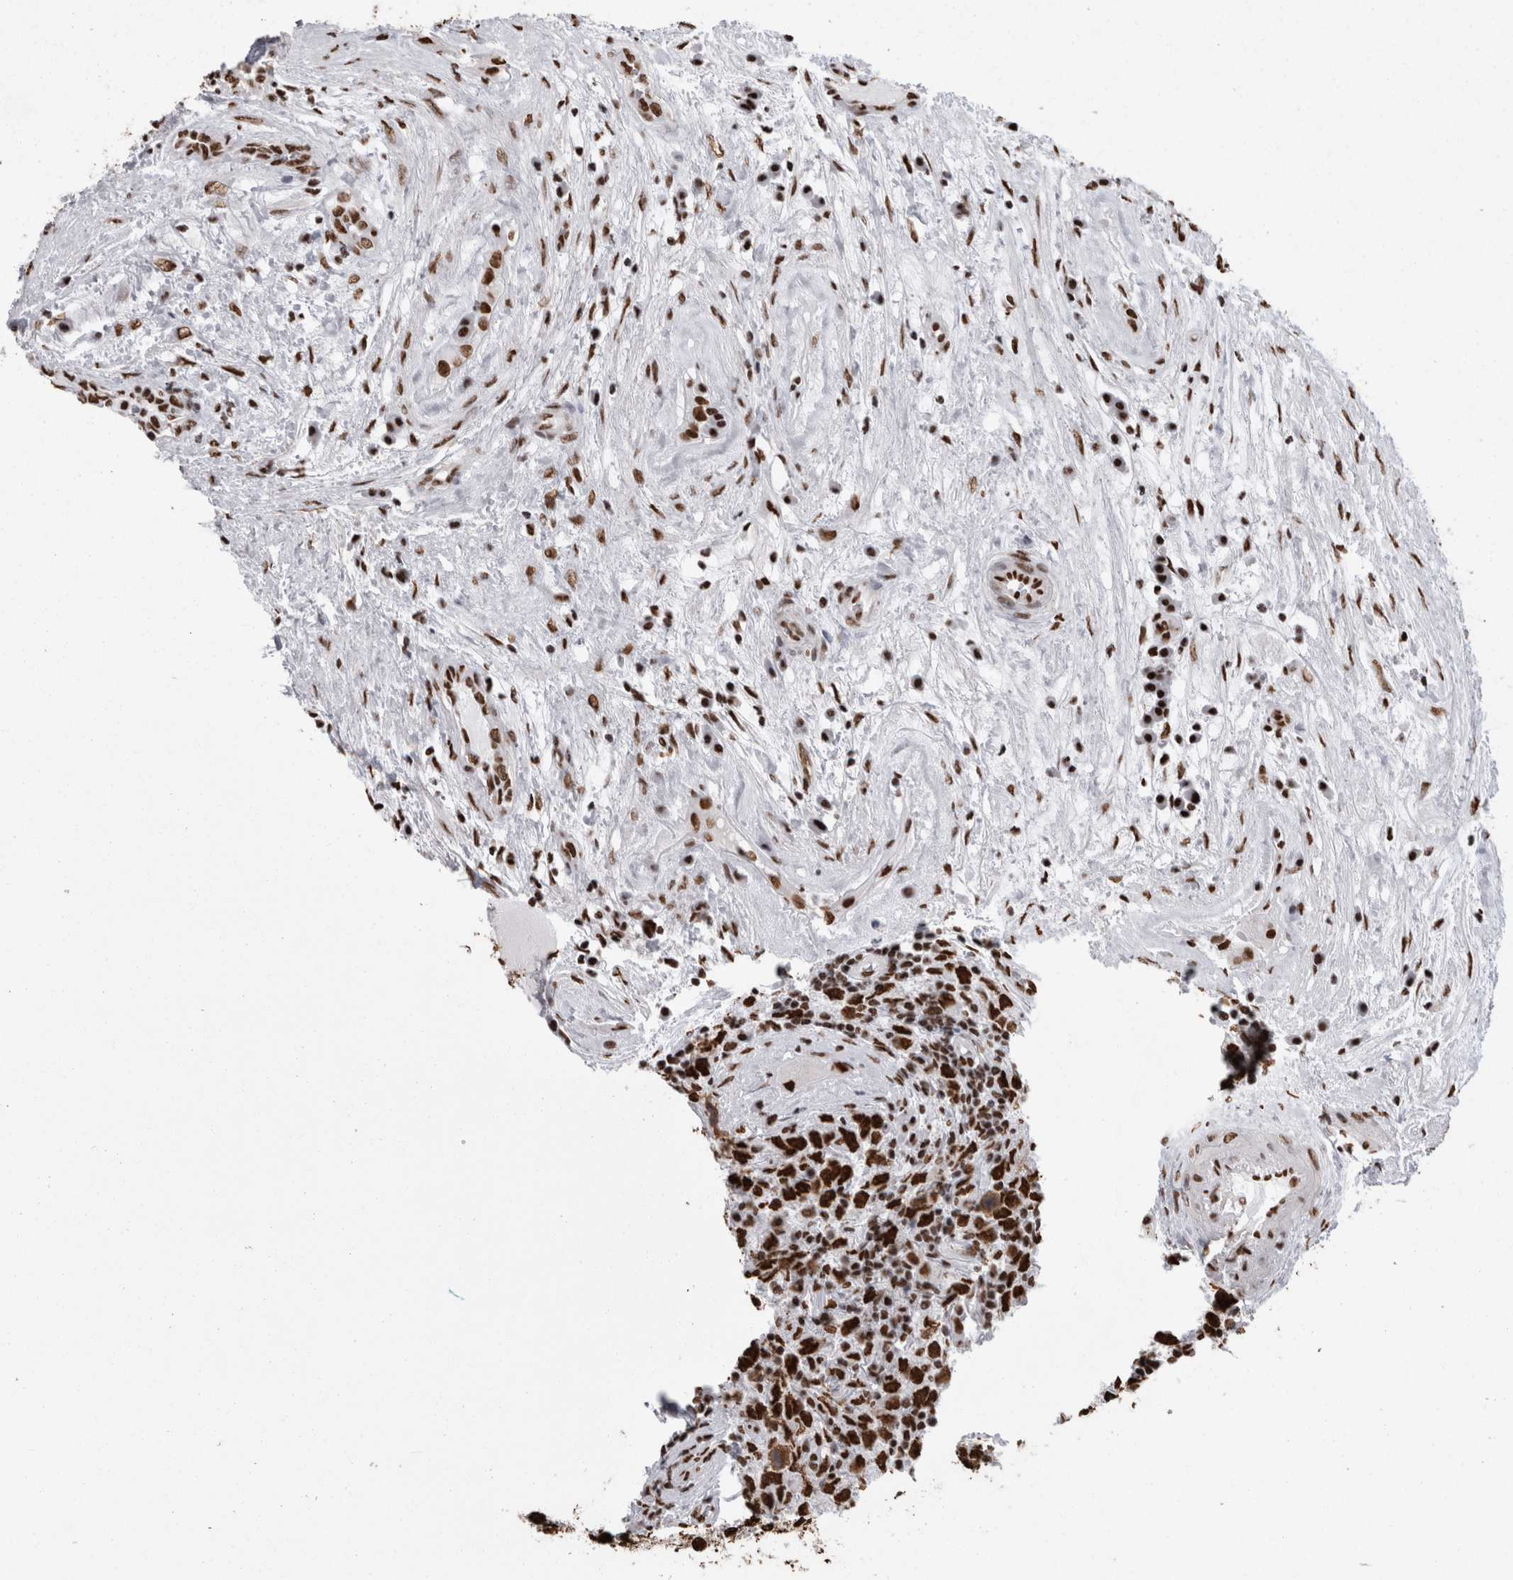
{"staining": {"intensity": "strong", "quantity": ">75%", "location": "nuclear"}, "tissue": "testis cancer", "cell_type": "Tumor cells", "image_type": "cancer", "snomed": [{"axis": "morphology", "description": "Seminoma, NOS"}, {"axis": "morphology", "description": "Carcinoma, Embryonal, NOS"}, {"axis": "topography", "description": "Testis"}], "caption": "Immunohistochemical staining of testis cancer (embryonal carcinoma) reveals high levels of strong nuclear positivity in about >75% of tumor cells.", "gene": "HNRNPM", "patient": {"sex": "male", "age": 28}}